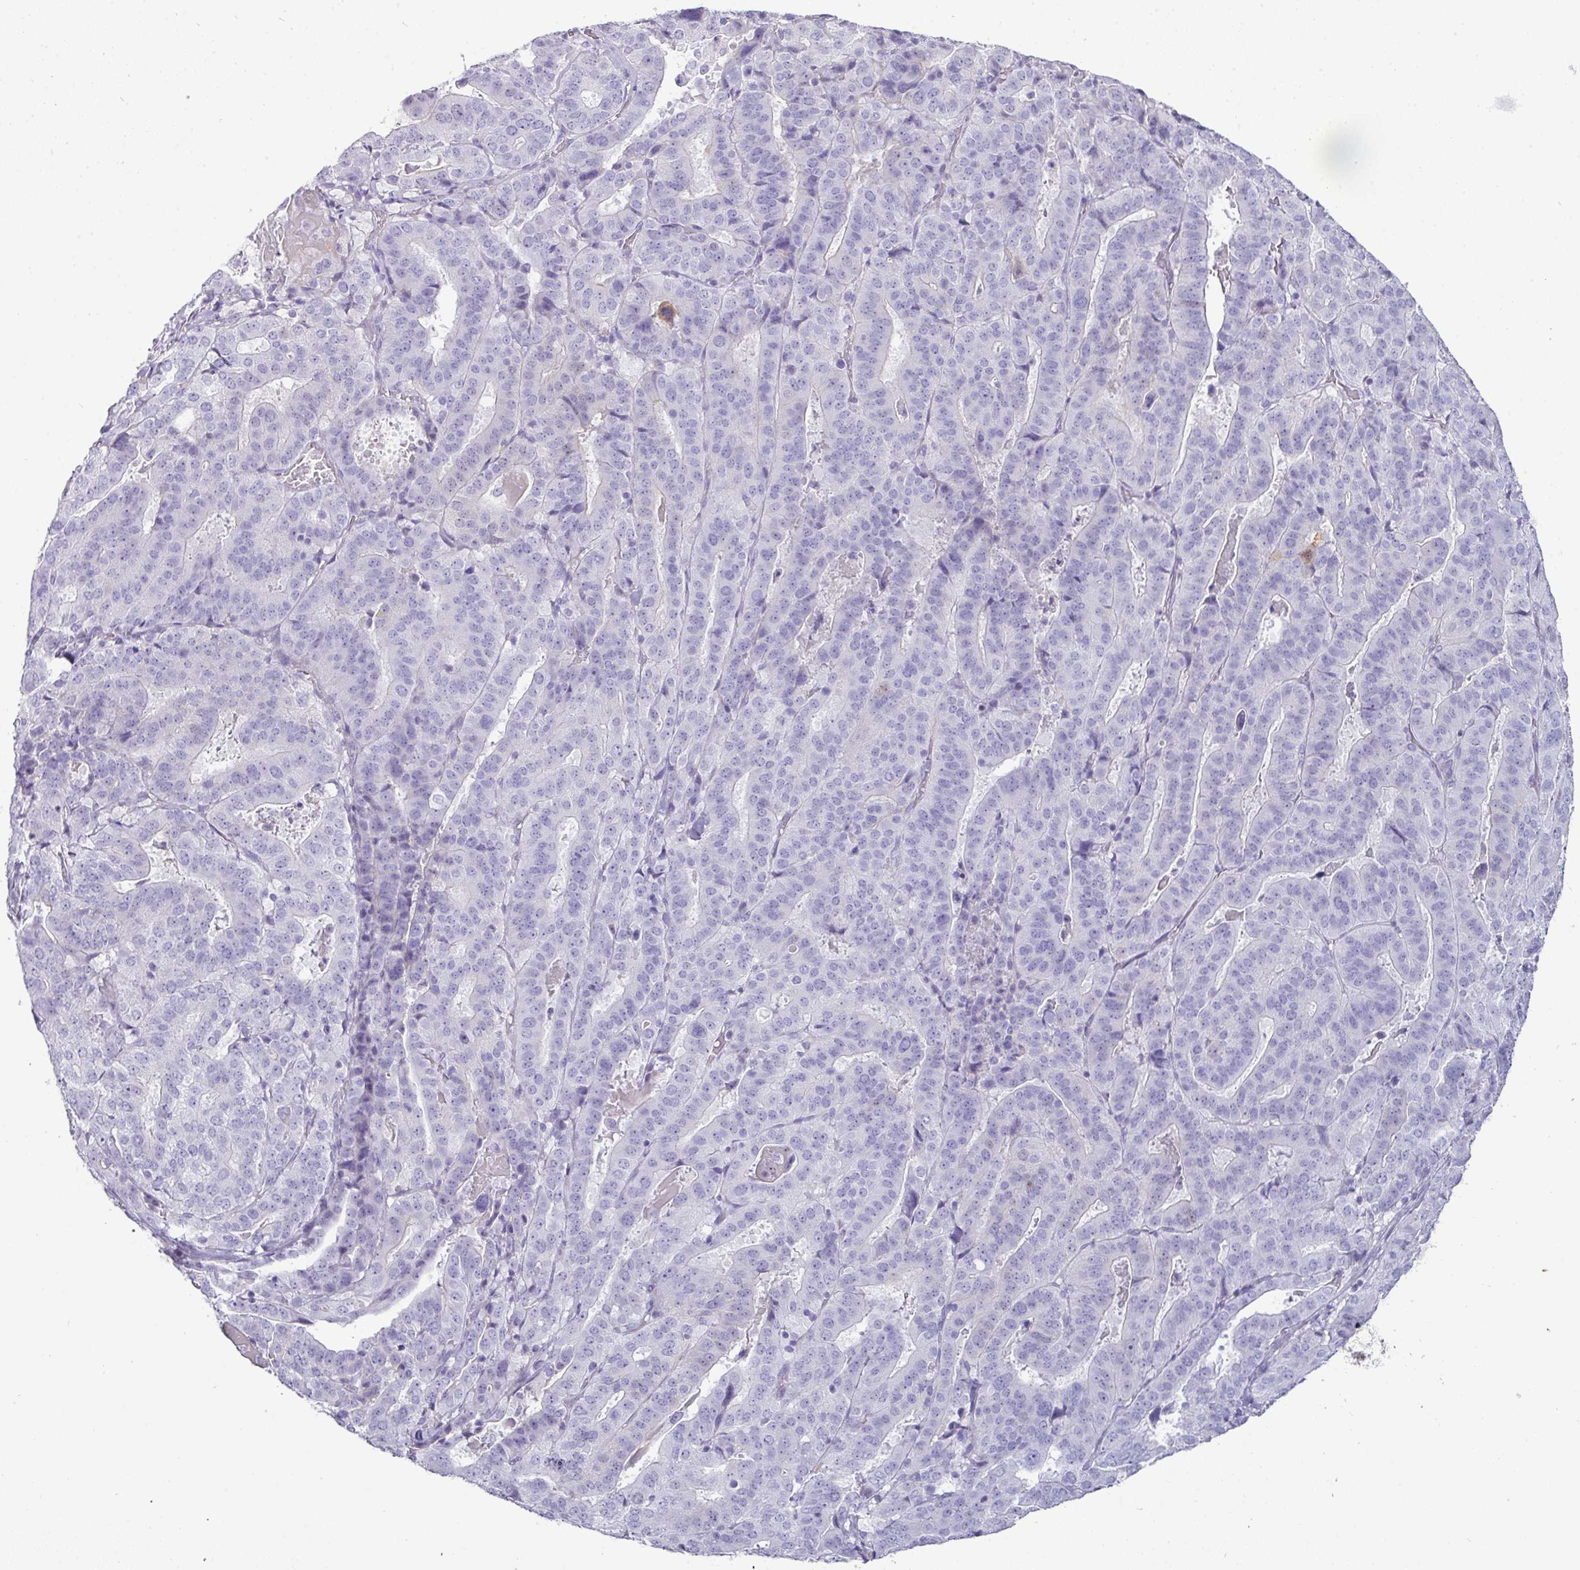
{"staining": {"intensity": "negative", "quantity": "none", "location": "none"}, "tissue": "stomach cancer", "cell_type": "Tumor cells", "image_type": "cancer", "snomed": [{"axis": "morphology", "description": "Adenocarcinoma, NOS"}, {"axis": "topography", "description": "Stomach"}], "caption": "High power microscopy image of an immunohistochemistry (IHC) image of stomach cancer, revealing no significant expression in tumor cells.", "gene": "GSTA3", "patient": {"sex": "male", "age": 48}}